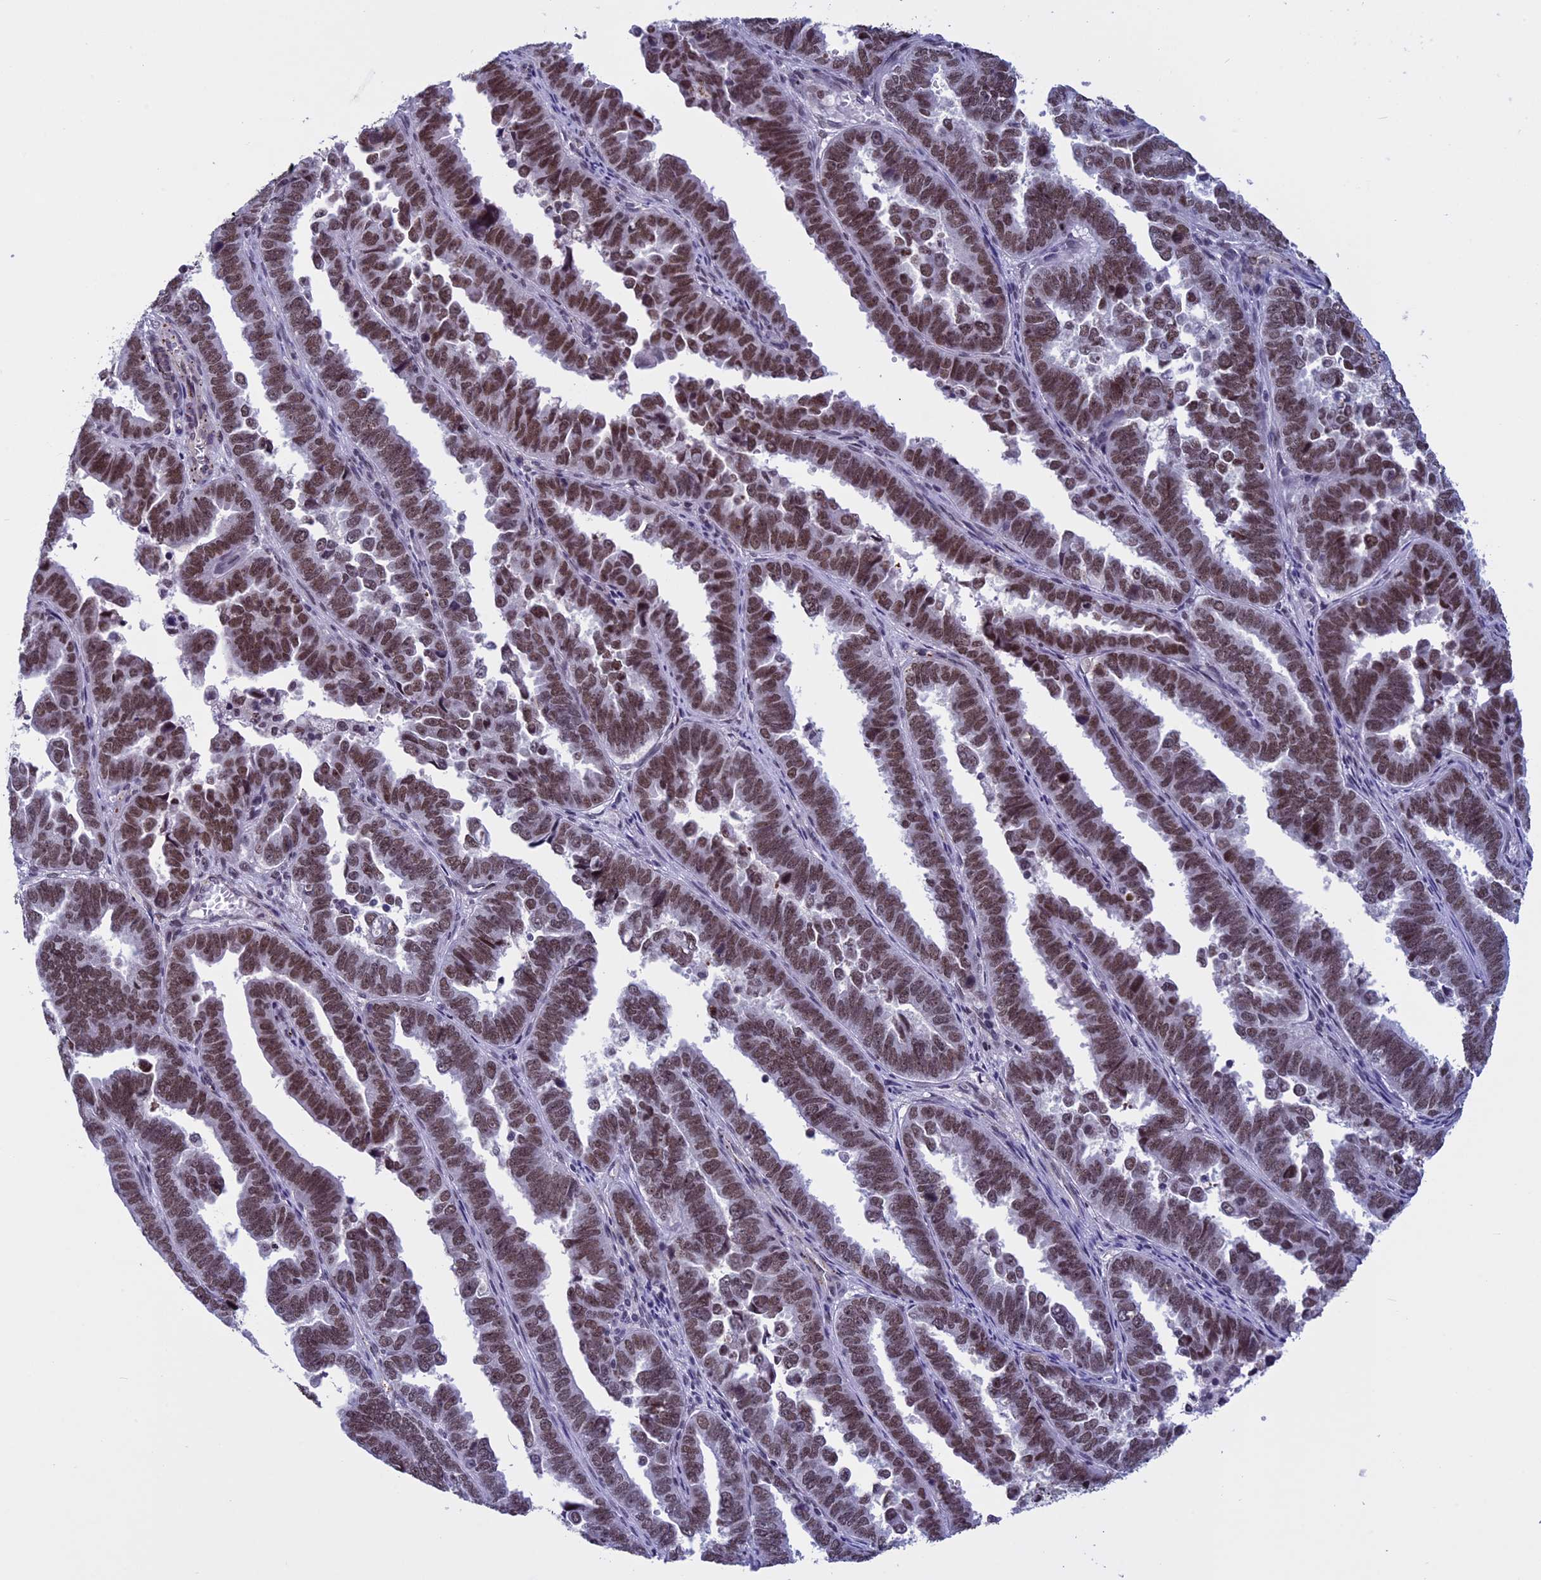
{"staining": {"intensity": "moderate", "quantity": ">75%", "location": "nuclear"}, "tissue": "endometrial cancer", "cell_type": "Tumor cells", "image_type": "cancer", "snomed": [{"axis": "morphology", "description": "Adenocarcinoma, NOS"}, {"axis": "topography", "description": "Endometrium"}], "caption": "This is a histology image of immunohistochemistry (IHC) staining of endometrial cancer, which shows moderate positivity in the nuclear of tumor cells.", "gene": "NIPBL", "patient": {"sex": "female", "age": 75}}